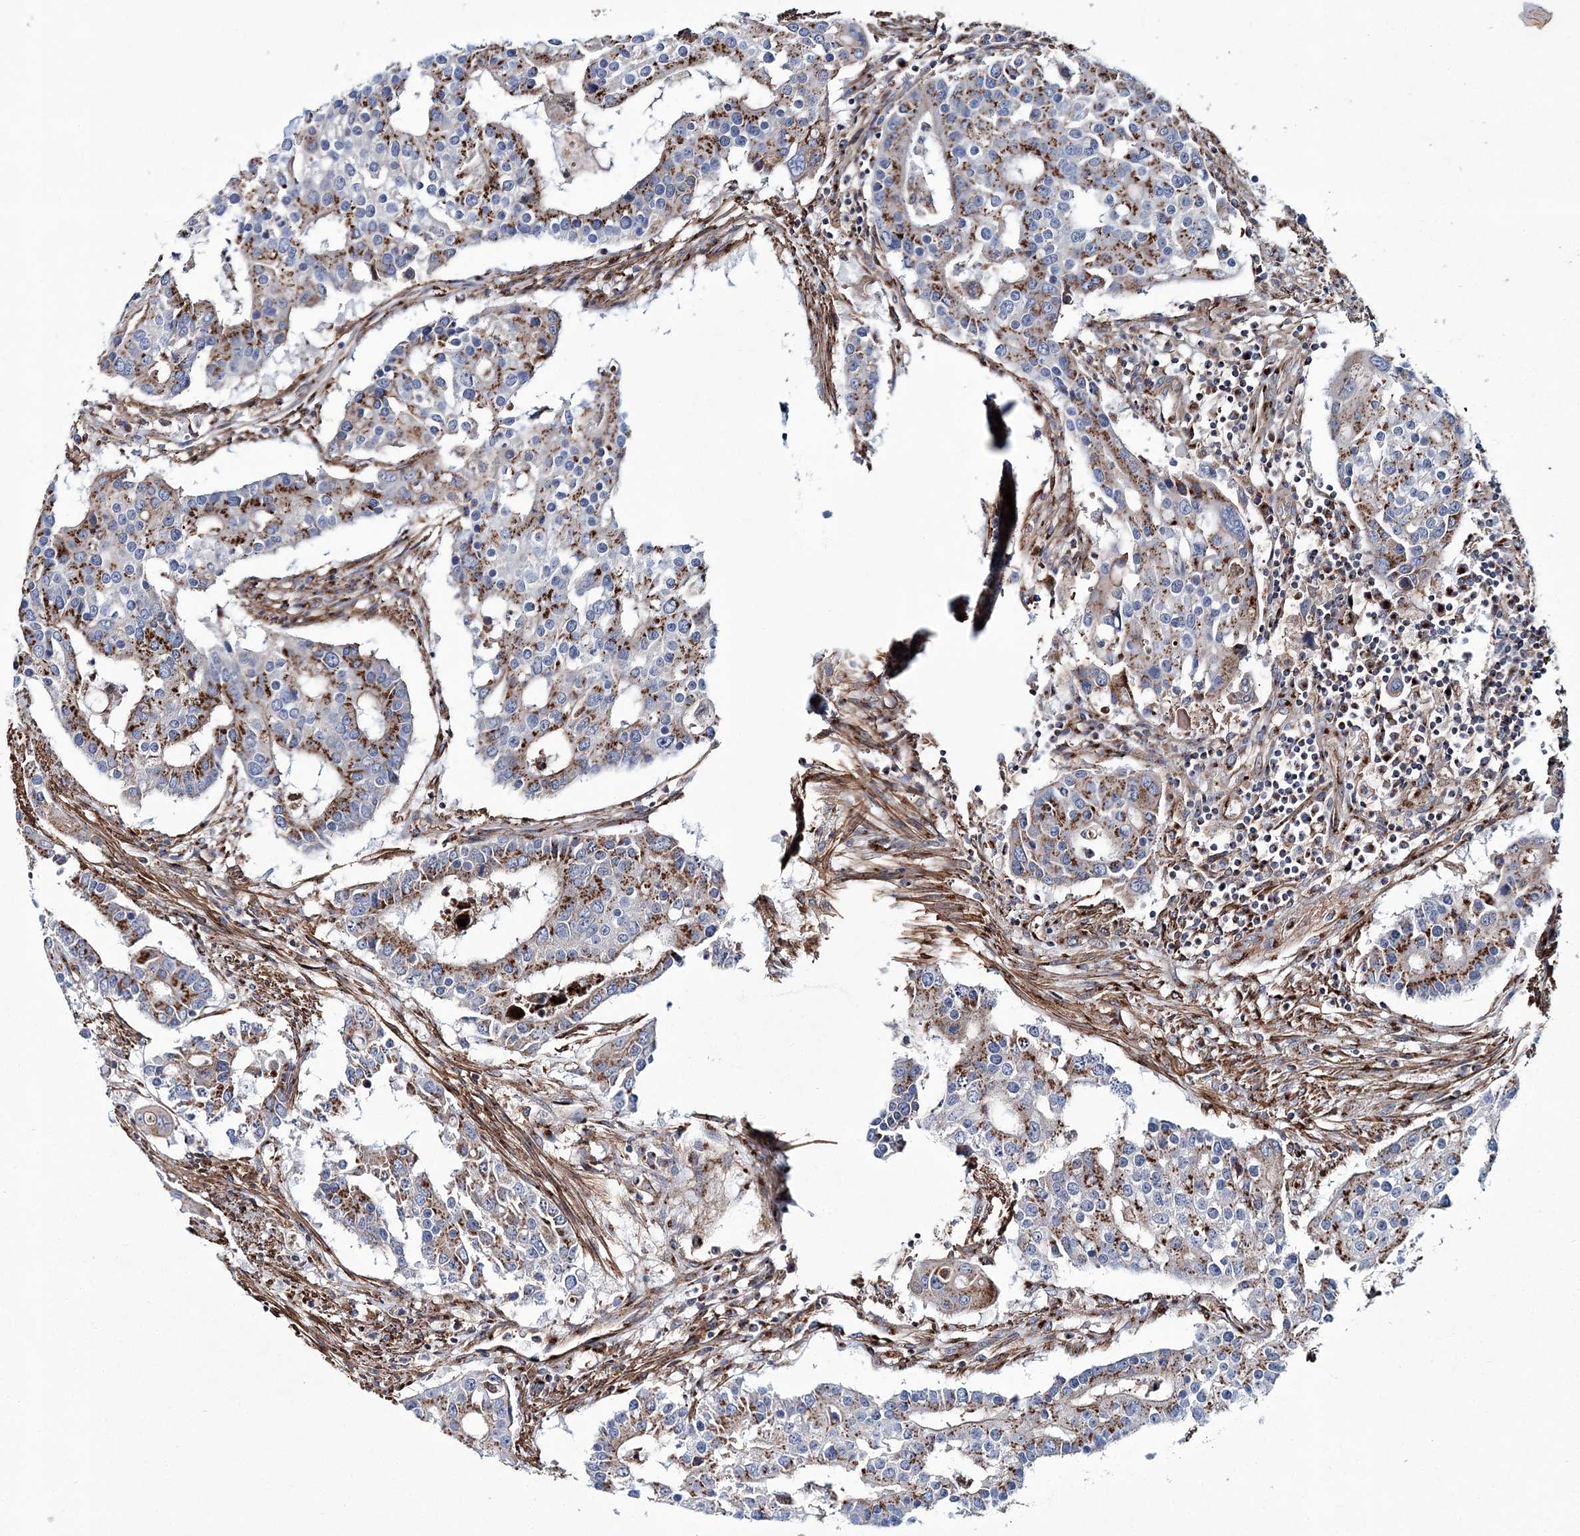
{"staining": {"intensity": "moderate", "quantity": ">75%", "location": "cytoplasmic/membranous"}, "tissue": "colorectal cancer", "cell_type": "Tumor cells", "image_type": "cancer", "snomed": [{"axis": "morphology", "description": "Adenocarcinoma, NOS"}, {"axis": "topography", "description": "Colon"}], "caption": "A micrograph of colorectal cancer (adenocarcinoma) stained for a protein demonstrates moderate cytoplasmic/membranous brown staining in tumor cells.", "gene": "MAN1A2", "patient": {"sex": "male", "age": 77}}